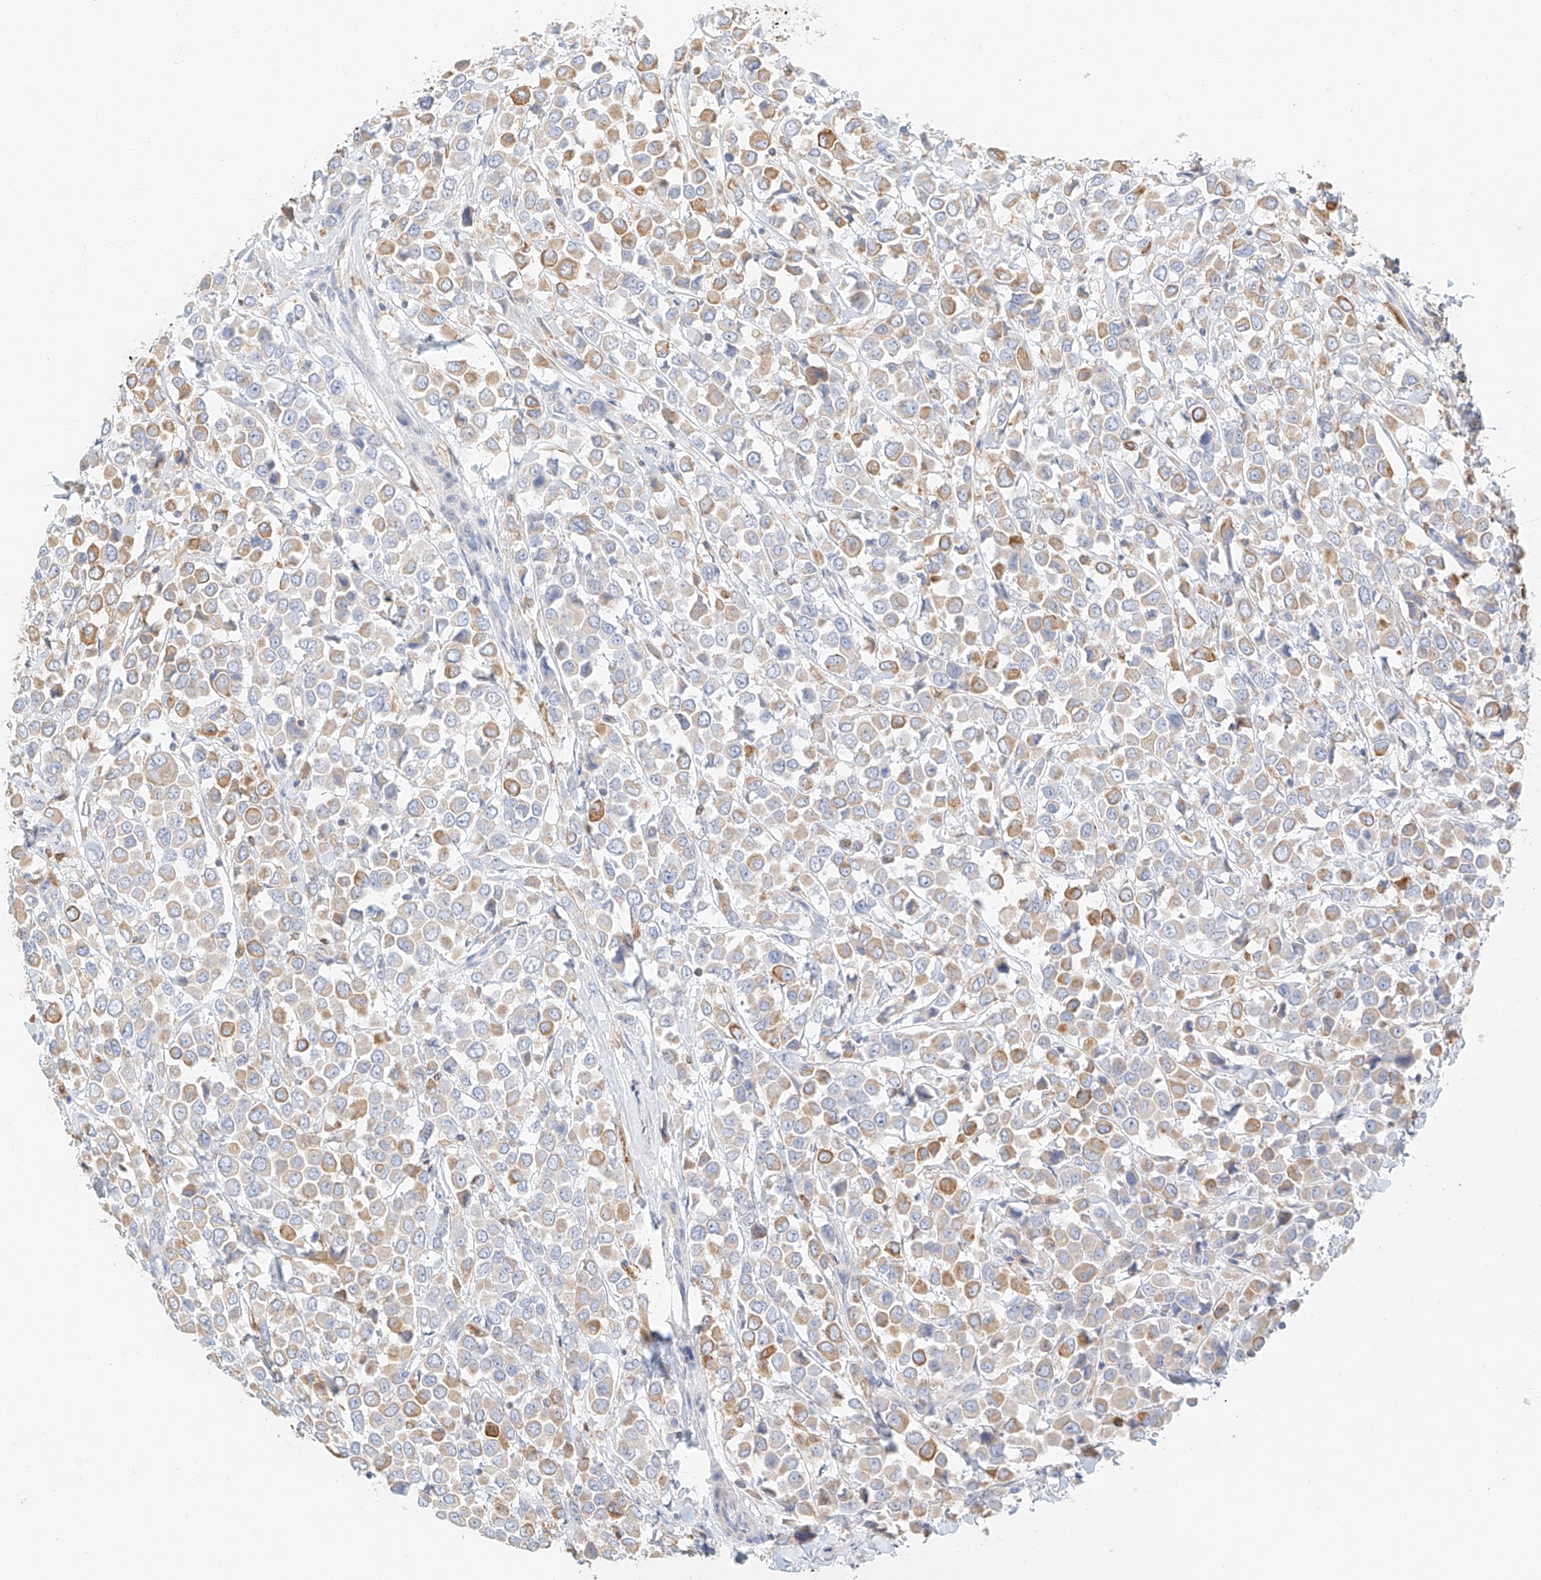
{"staining": {"intensity": "moderate", "quantity": "25%-75%", "location": "cytoplasmic/membranous"}, "tissue": "breast cancer", "cell_type": "Tumor cells", "image_type": "cancer", "snomed": [{"axis": "morphology", "description": "Duct carcinoma"}, {"axis": "topography", "description": "Breast"}], "caption": "Immunohistochemical staining of breast cancer exhibits medium levels of moderate cytoplasmic/membranous protein staining in about 25%-75% of tumor cells. Using DAB (3,3'-diaminobenzidine) (brown) and hematoxylin (blue) stains, captured at high magnification using brightfield microscopy.", "gene": "DHRS7", "patient": {"sex": "female", "age": 61}}